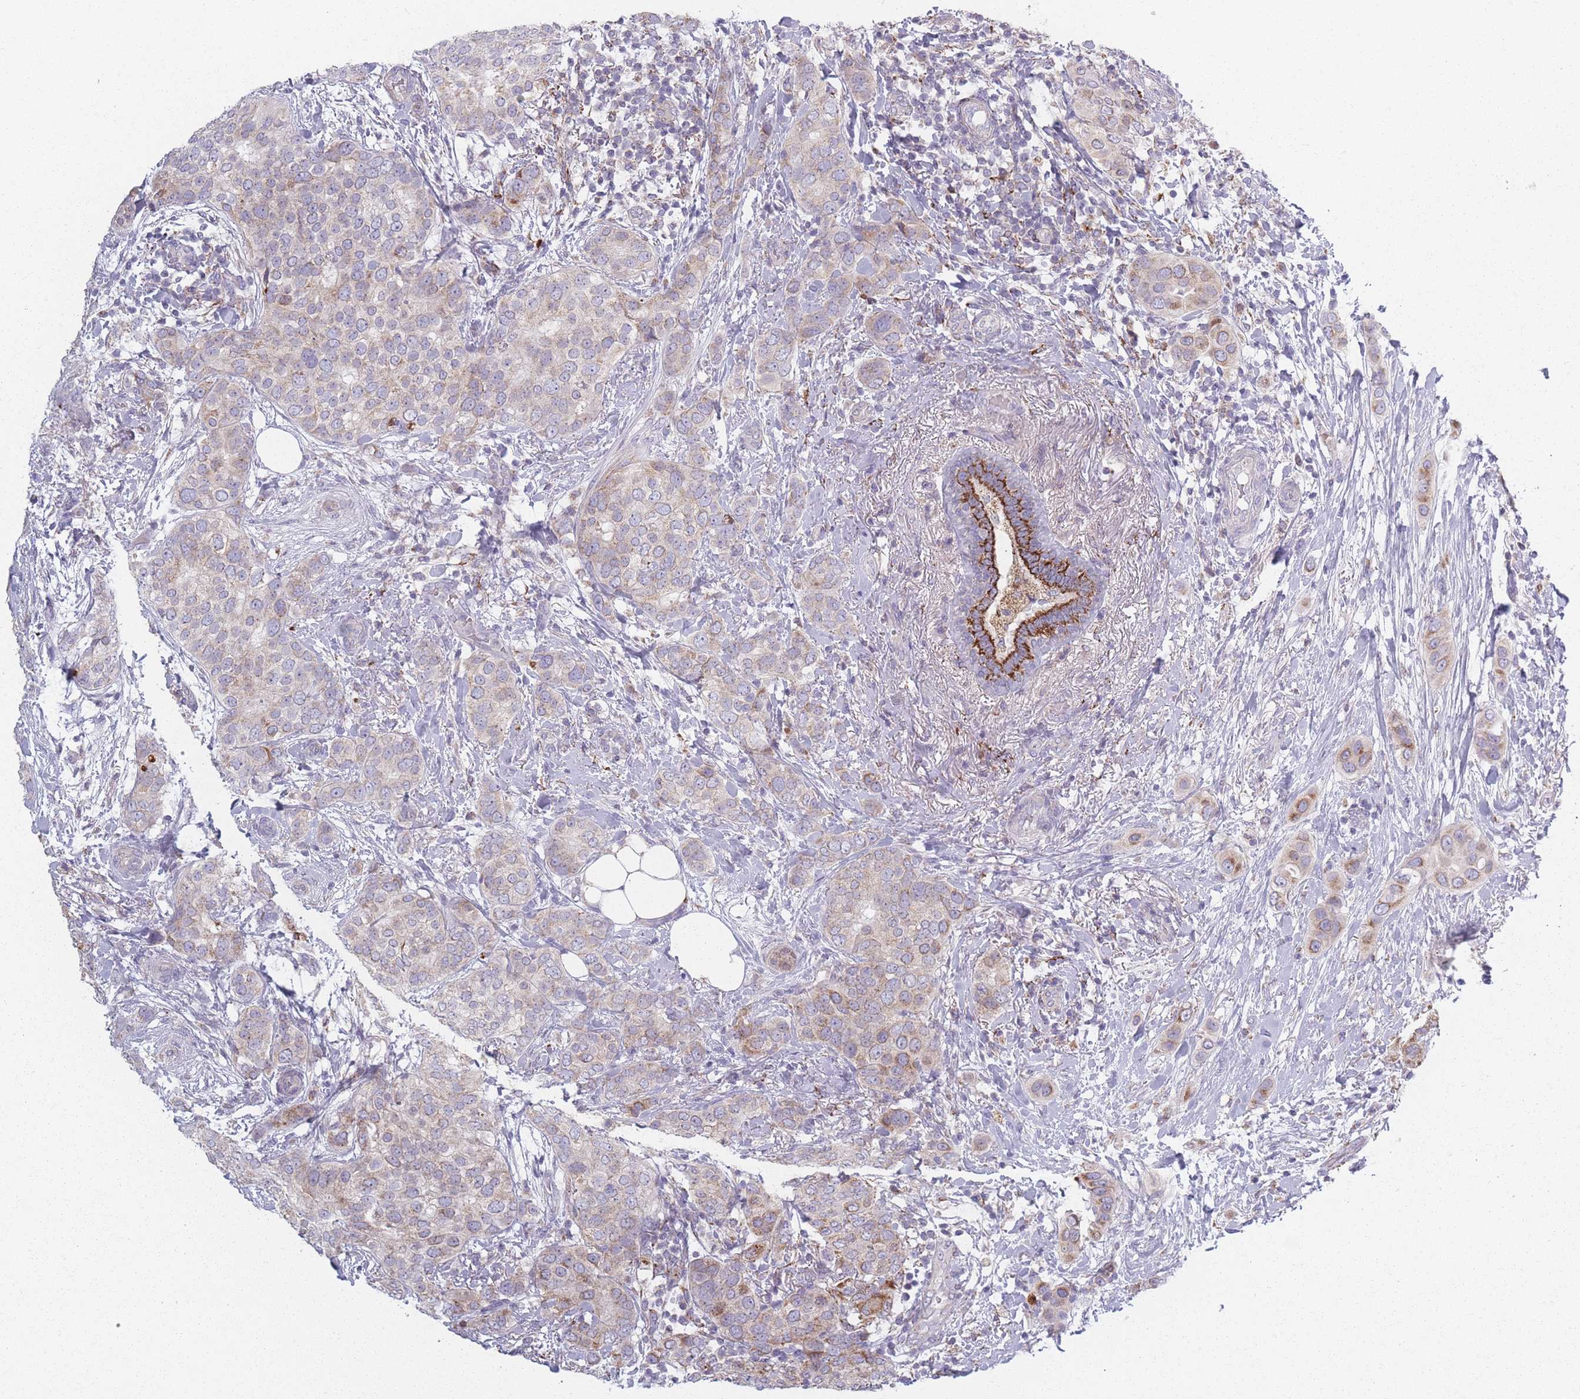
{"staining": {"intensity": "weak", "quantity": "25%-75%", "location": "cytoplasmic/membranous"}, "tissue": "breast cancer", "cell_type": "Tumor cells", "image_type": "cancer", "snomed": [{"axis": "morphology", "description": "Lobular carcinoma"}, {"axis": "topography", "description": "Breast"}], "caption": "Immunohistochemistry (DAB (3,3'-diaminobenzidine)) staining of human breast cancer reveals weak cytoplasmic/membranous protein staining in approximately 25%-75% of tumor cells.", "gene": "PEX11B", "patient": {"sex": "female", "age": 51}}